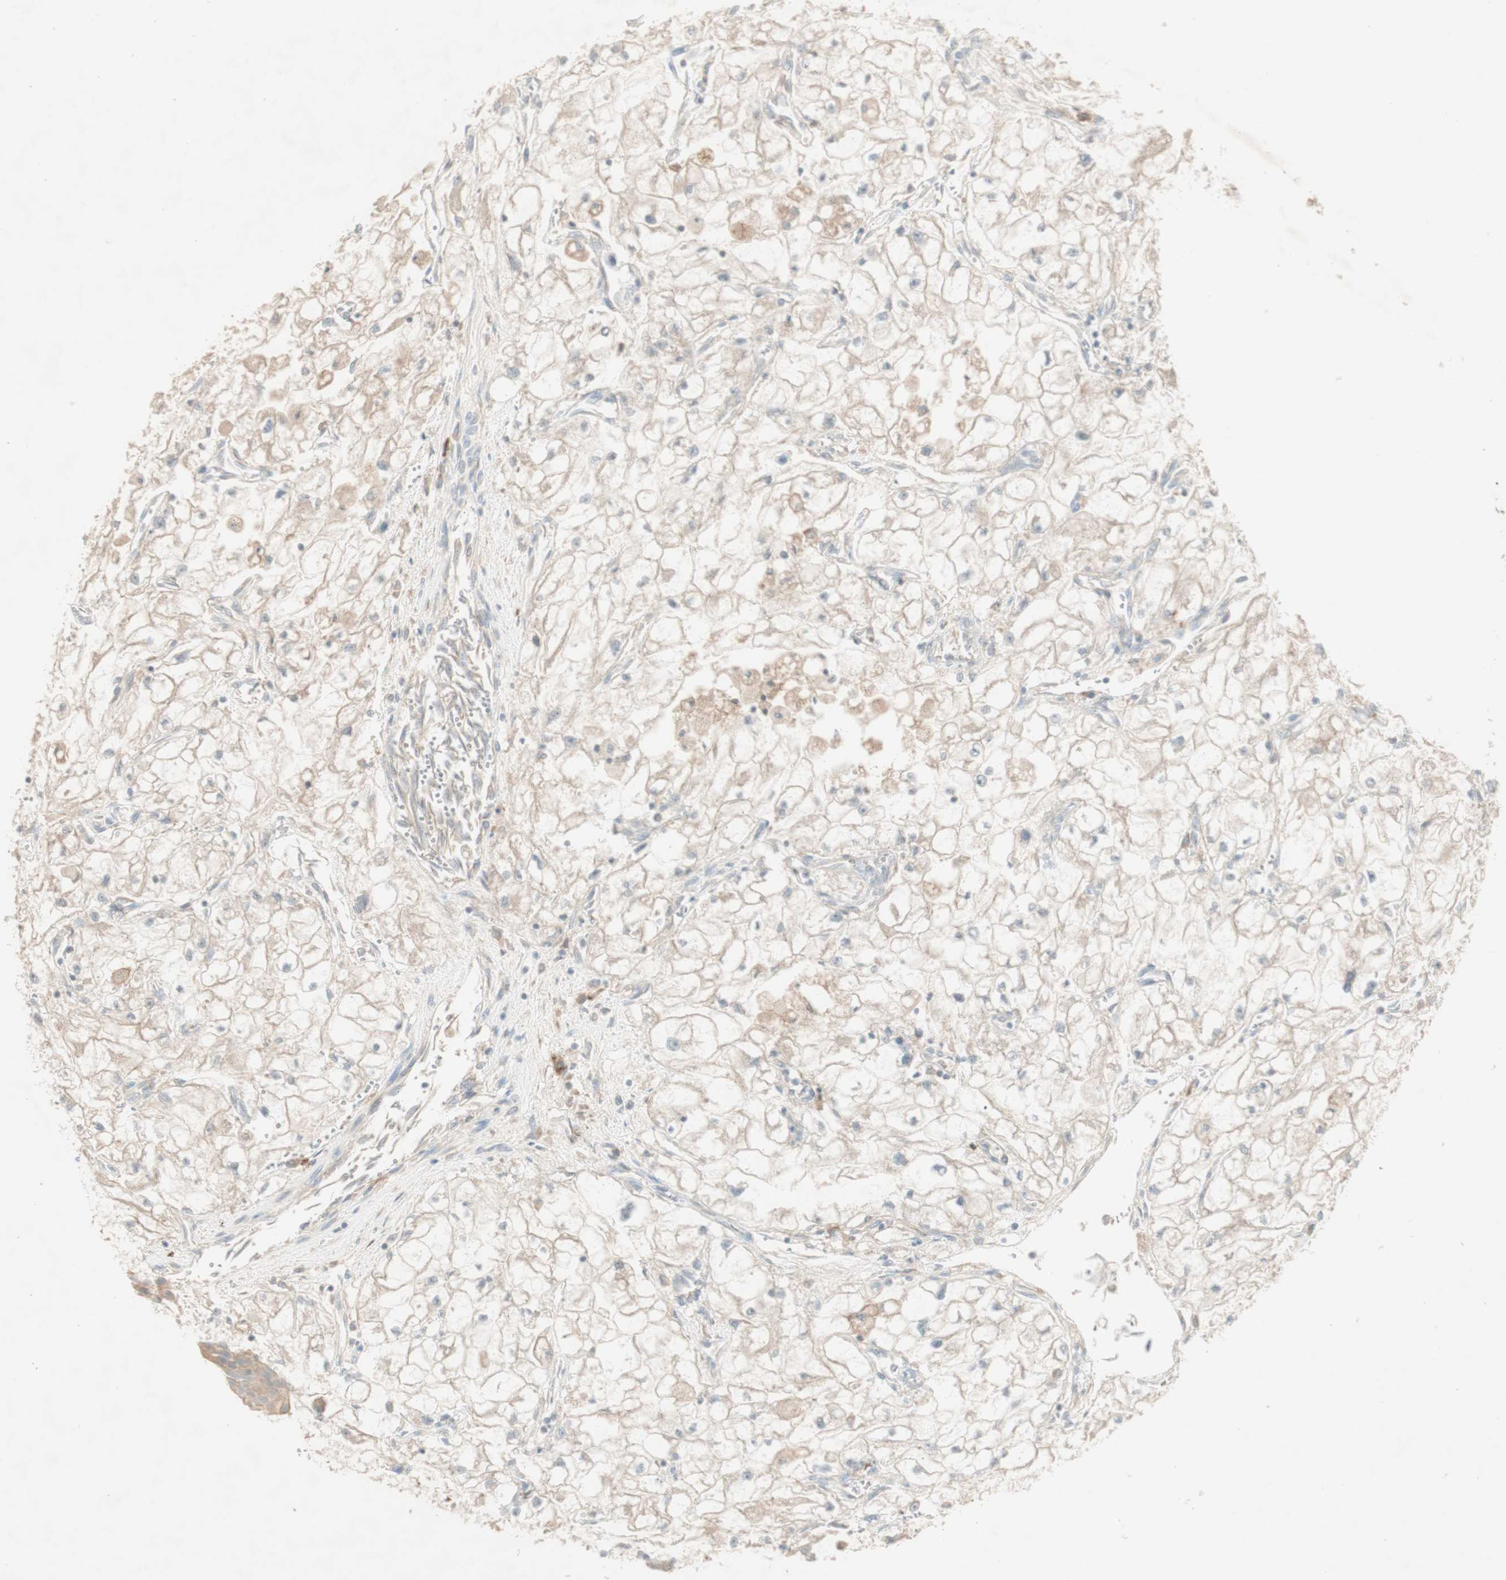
{"staining": {"intensity": "weak", "quantity": ">75%", "location": "cytoplasmic/membranous"}, "tissue": "renal cancer", "cell_type": "Tumor cells", "image_type": "cancer", "snomed": [{"axis": "morphology", "description": "Adenocarcinoma, NOS"}, {"axis": "topography", "description": "Kidney"}], "caption": "IHC (DAB (3,3'-diaminobenzidine)) staining of renal adenocarcinoma displays weak cytoplasmic/membranous protein expression in about >75% of tumor cells.", "gene": "PTGER4", "patient": {"sex": "female", "age": 70}}